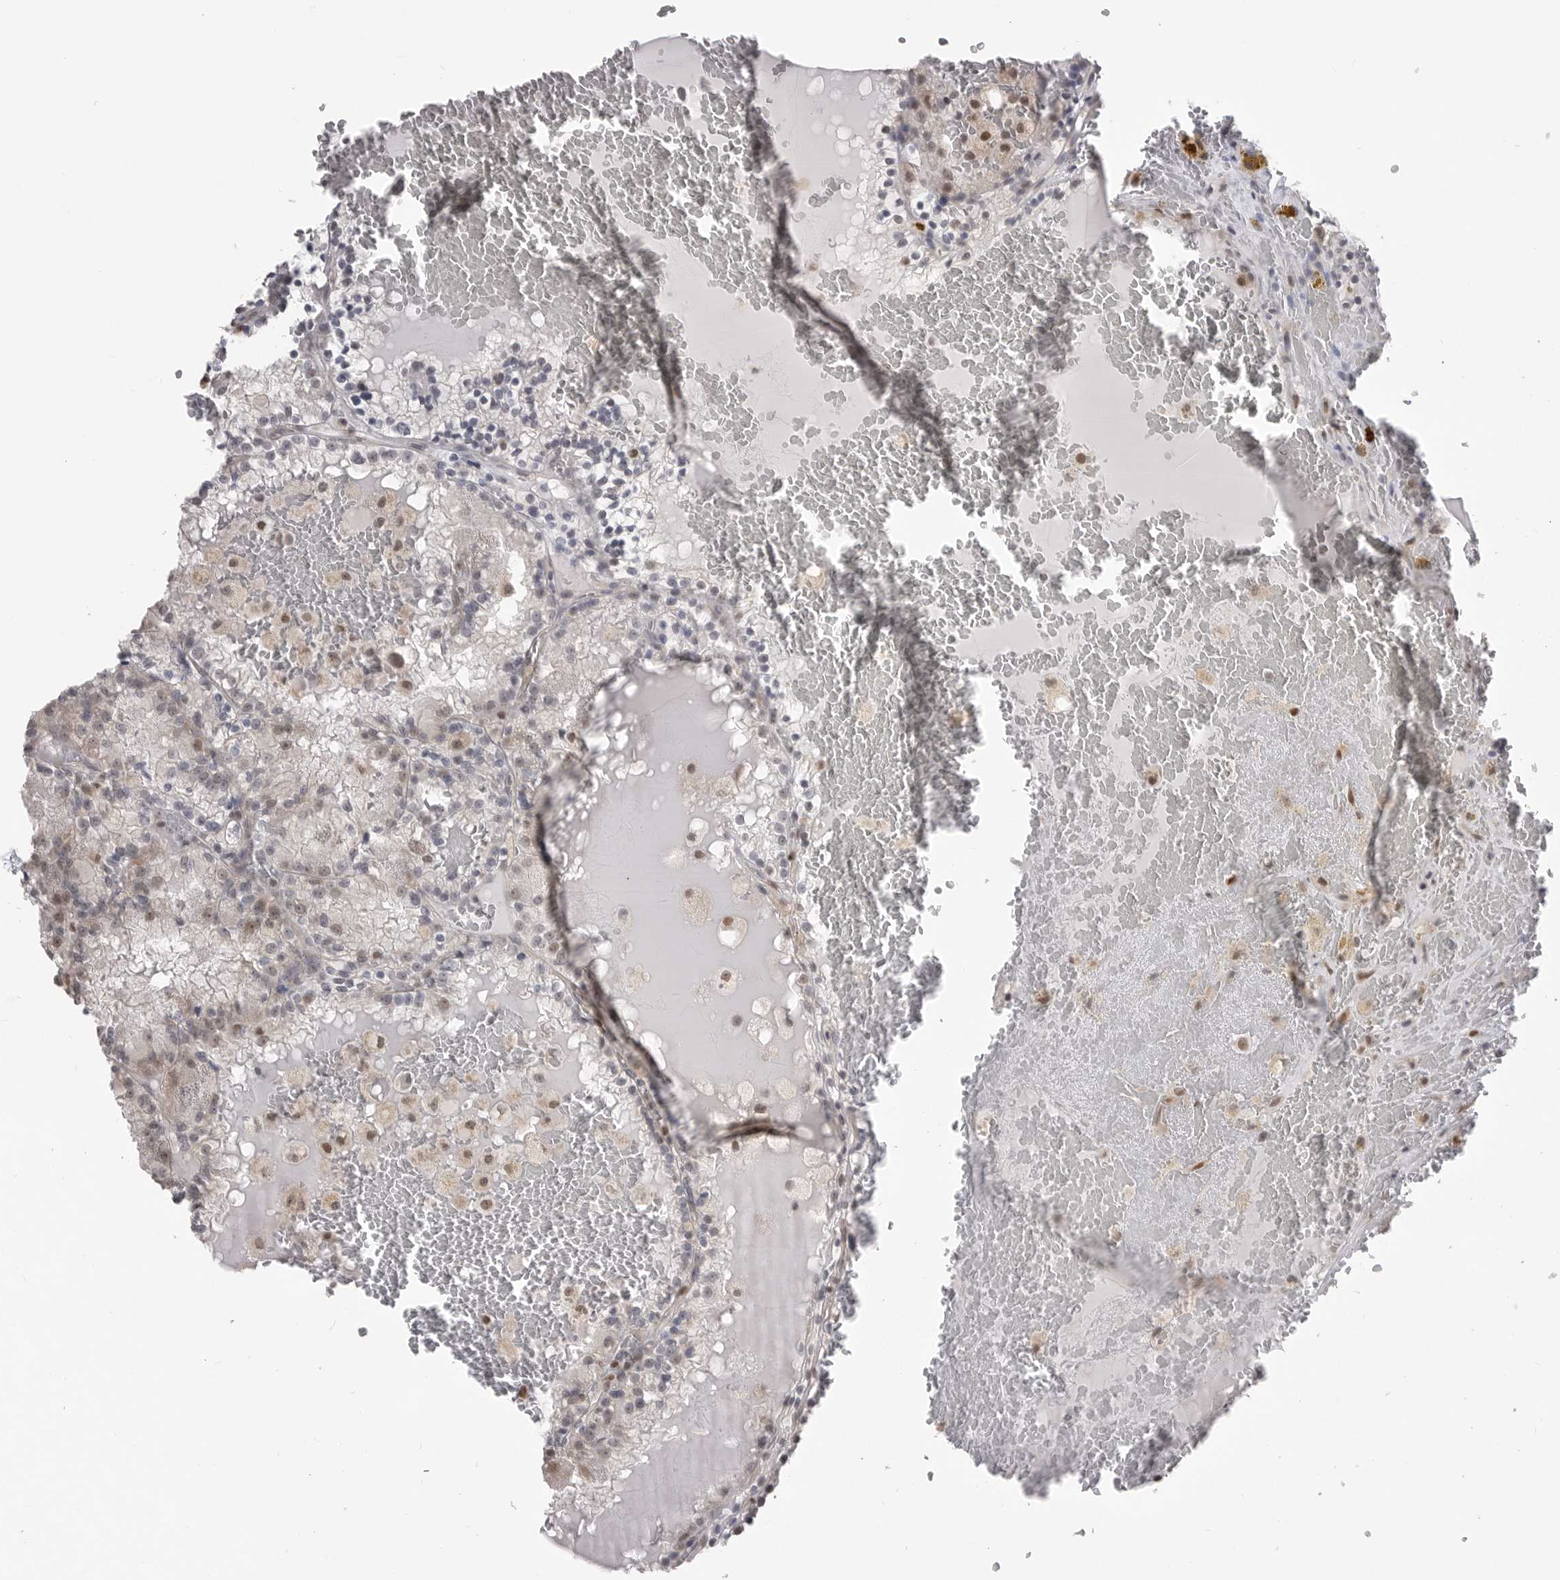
{"staining": {"intensity": "negative", "quantity": "none", "location": "none"}, "tissue": "renal cancer", "cell_type": "Tumor cells", "image_type": "cancer", "snomed": [{"axis": "morphology", "description": "Adenocarcinoma, NOS"}, {"axis": "topography", "description": "Kidney"}], "caption": "This is an immunohistochemistry photomicrograph of human renal adenocarcinoma. There is no expression in tumor cells.", "gene": "SMARCC1", "patient": {"sex": "female", "age": 56}}